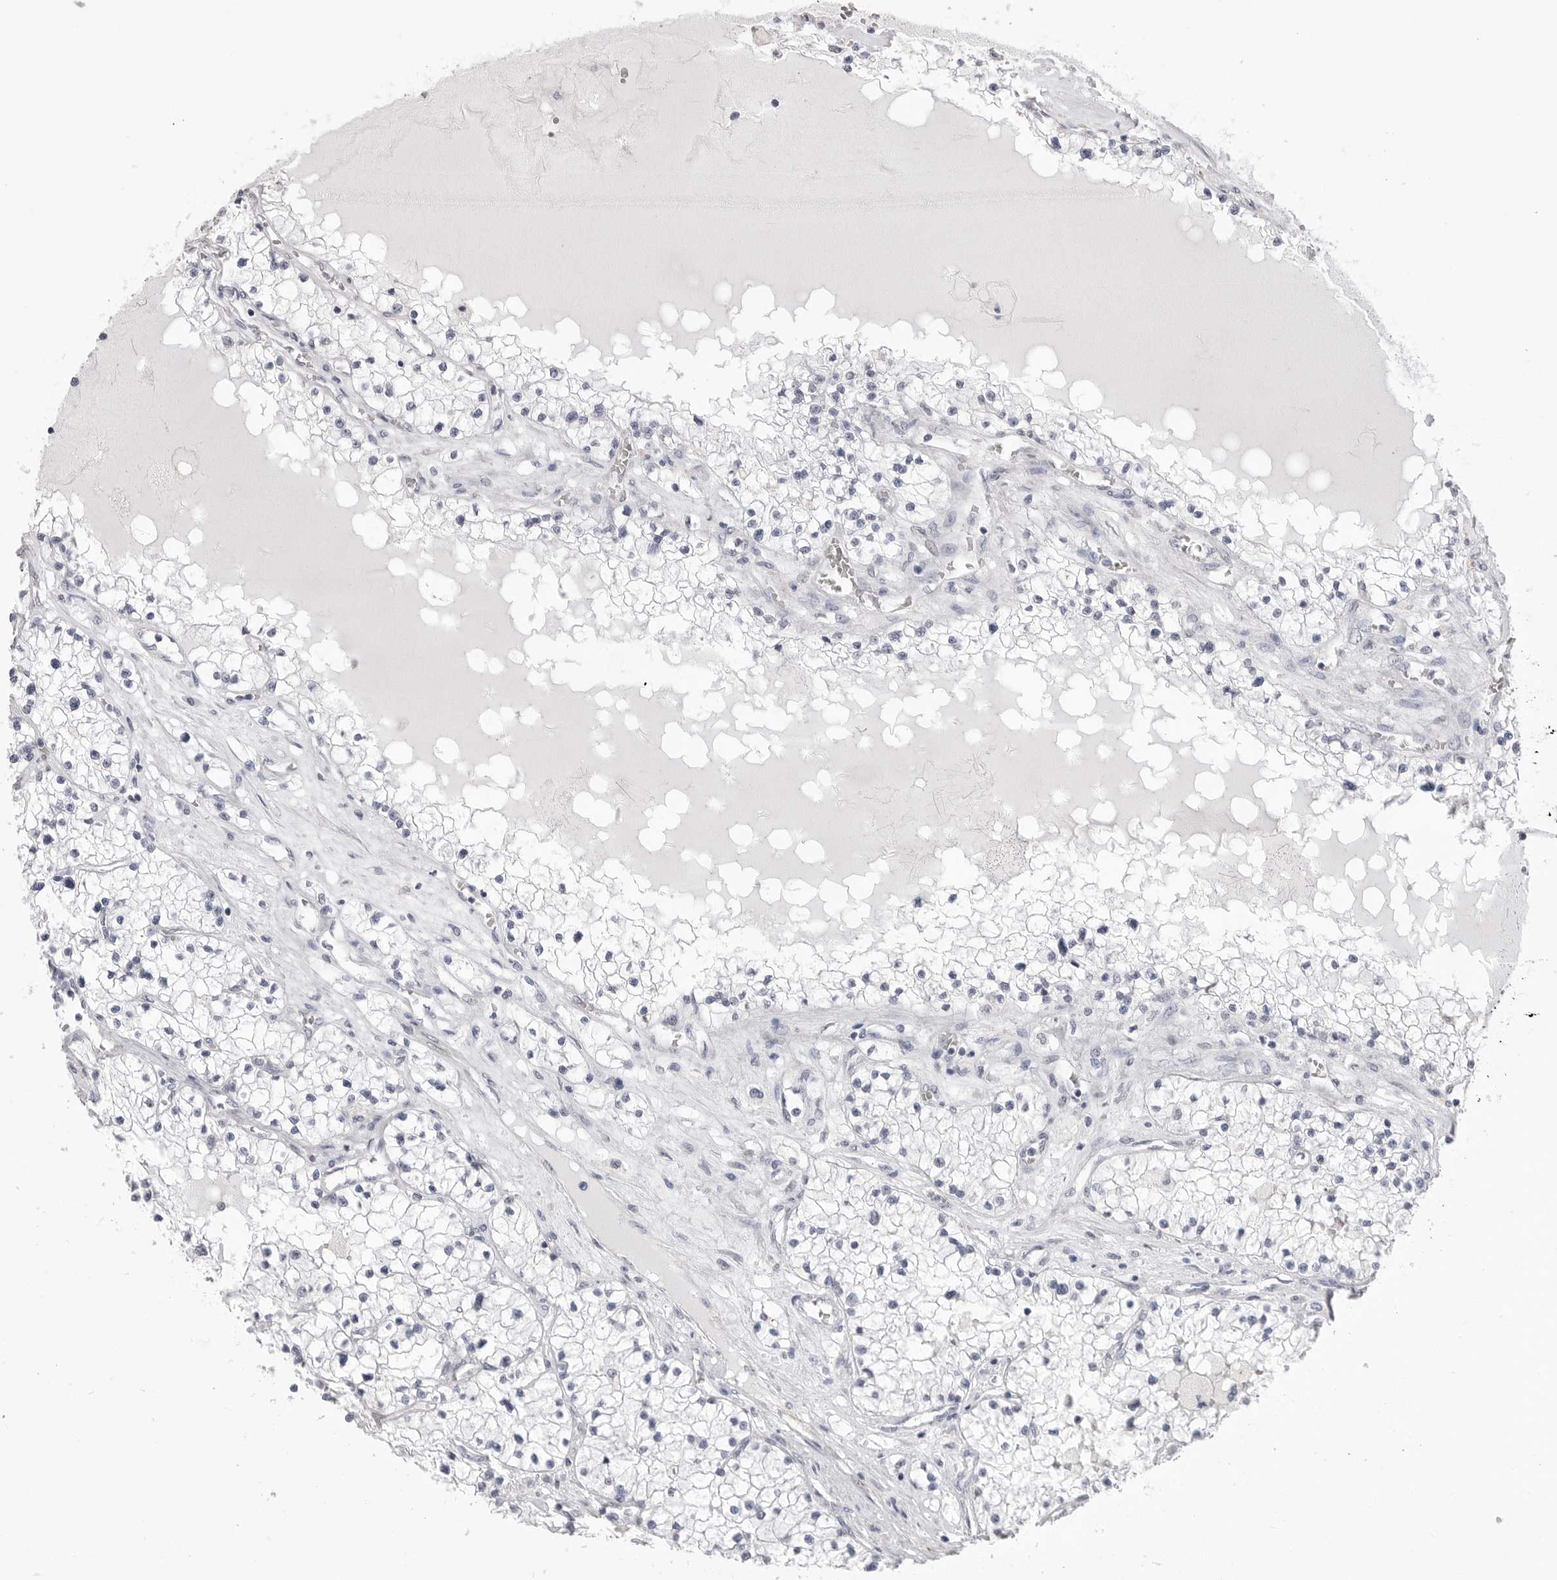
{"staining": {"intensity": "negative", "quantity": "none", "location": "none"}, "tissue": "renal cancer", "cell_type": "Tumor cells", "image_type": "cancer", "snomed": [{"axis": "morphology", "description": "Normal tissue, NOS"}, {"axis": "morphology", "description": "Adenocarcinoma, NOS"}, {"axis": "topography", "description": "Kidney"}], "caption": "High magnification brightfield microscopy of renal cancer (adenocarcinoma) stained with DAB (brown) and counterstained with hematoxylin (blue): tumor cells show no significant staining.", "gene": "ICAM5", "patient": {"sex": "male", "age": 68}}